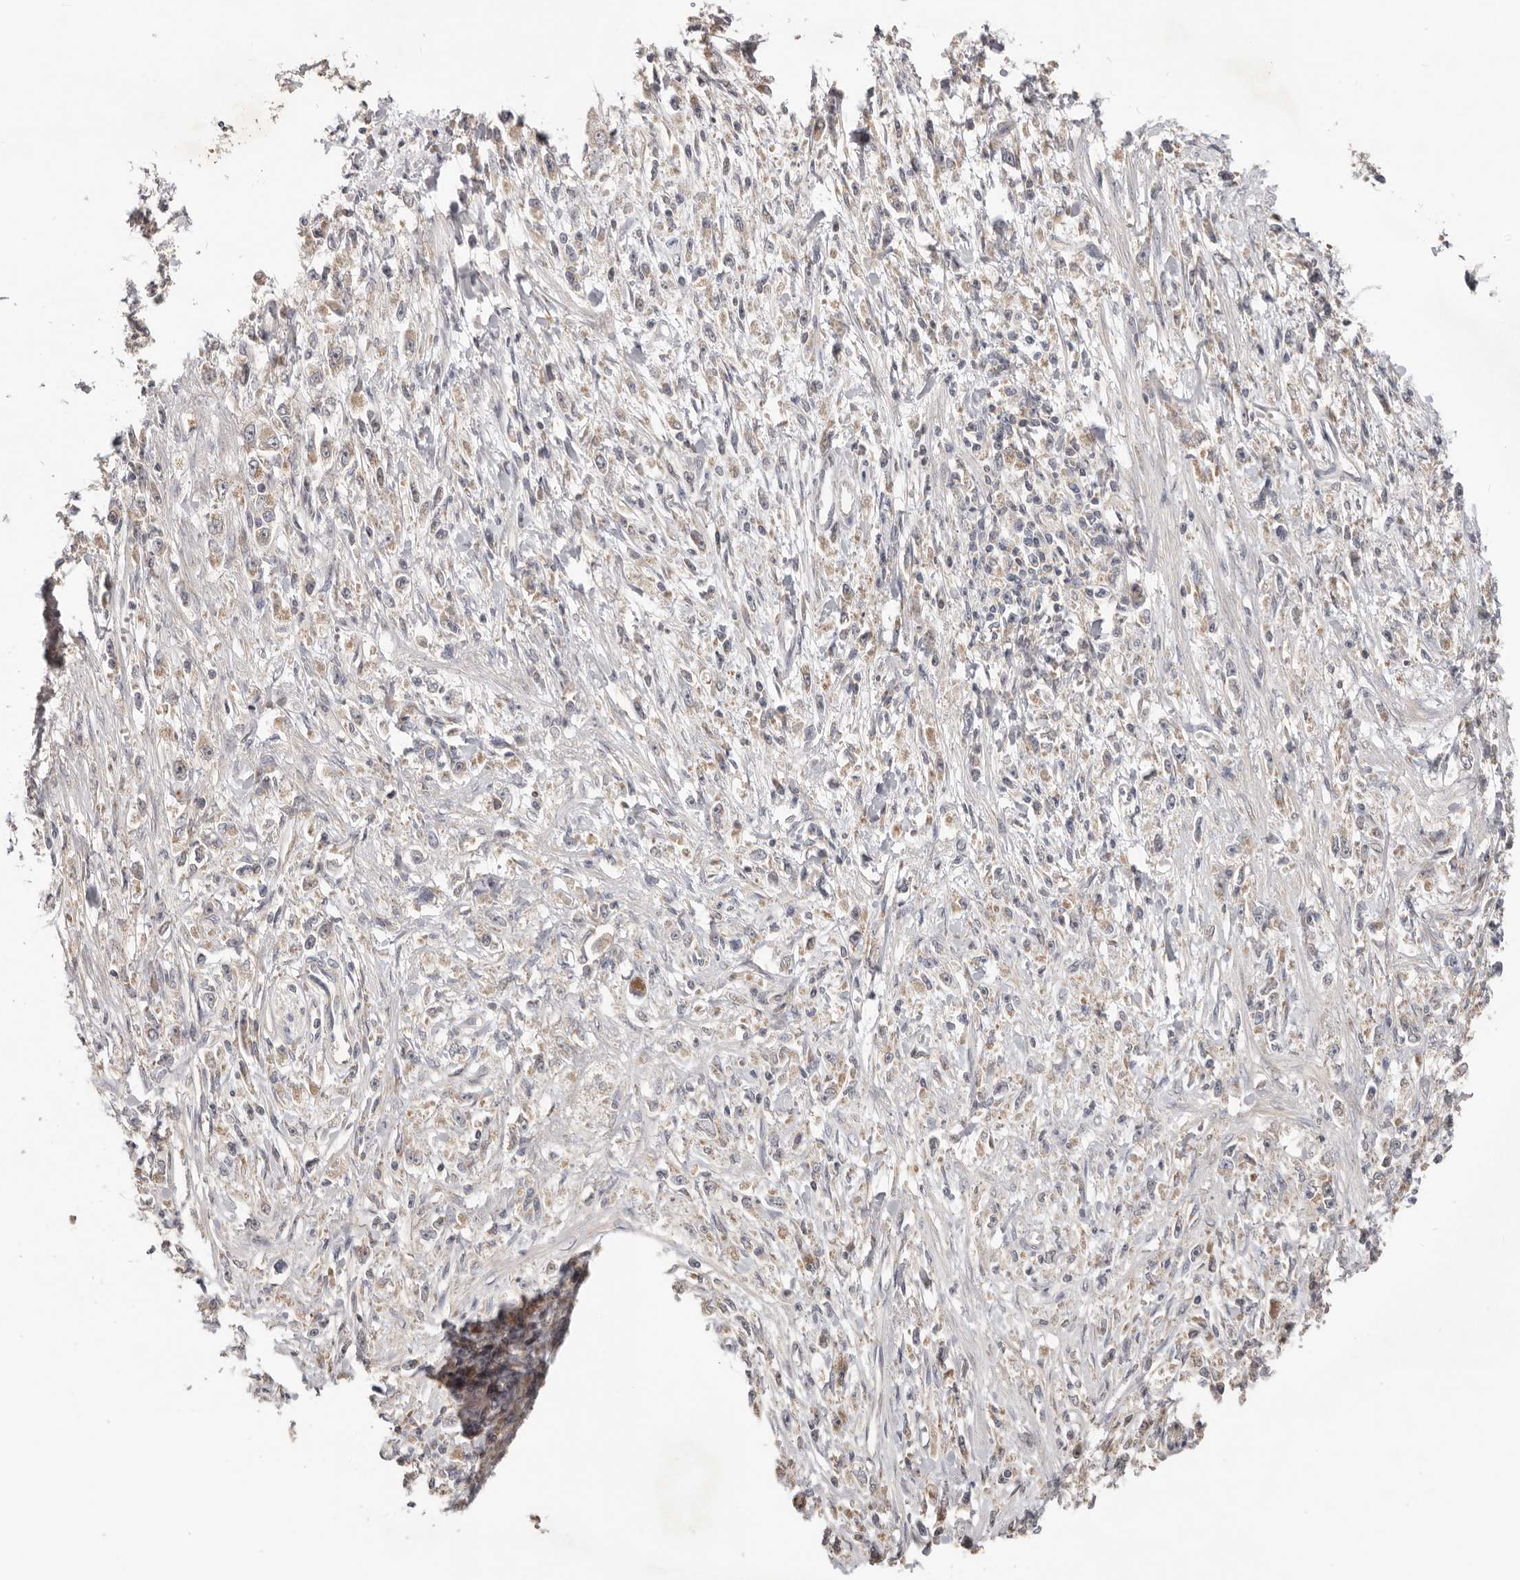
{"staining": {"intensity": "weak", "quantity": "25%-75%", "location": "cytoplasmic/membranous"}, "tissue": "stomach cancer", "cell_type": "Tumor cells", "image_type": "cancer", "snomed": [{"axis": "morphology", "description": "Adenocarcinoma, NOS"}, {"axis": "topography", "description": "Stomach"}], "caption": "High-power microscopy captured an IHC image of stomach cancer (adenocarcinoma), revealing weak cytoplasmic/membranous staining in about 25%-75% of tumor cells.", "gene": "LRP6", "patient": {"sex": "female", "age": 59}}